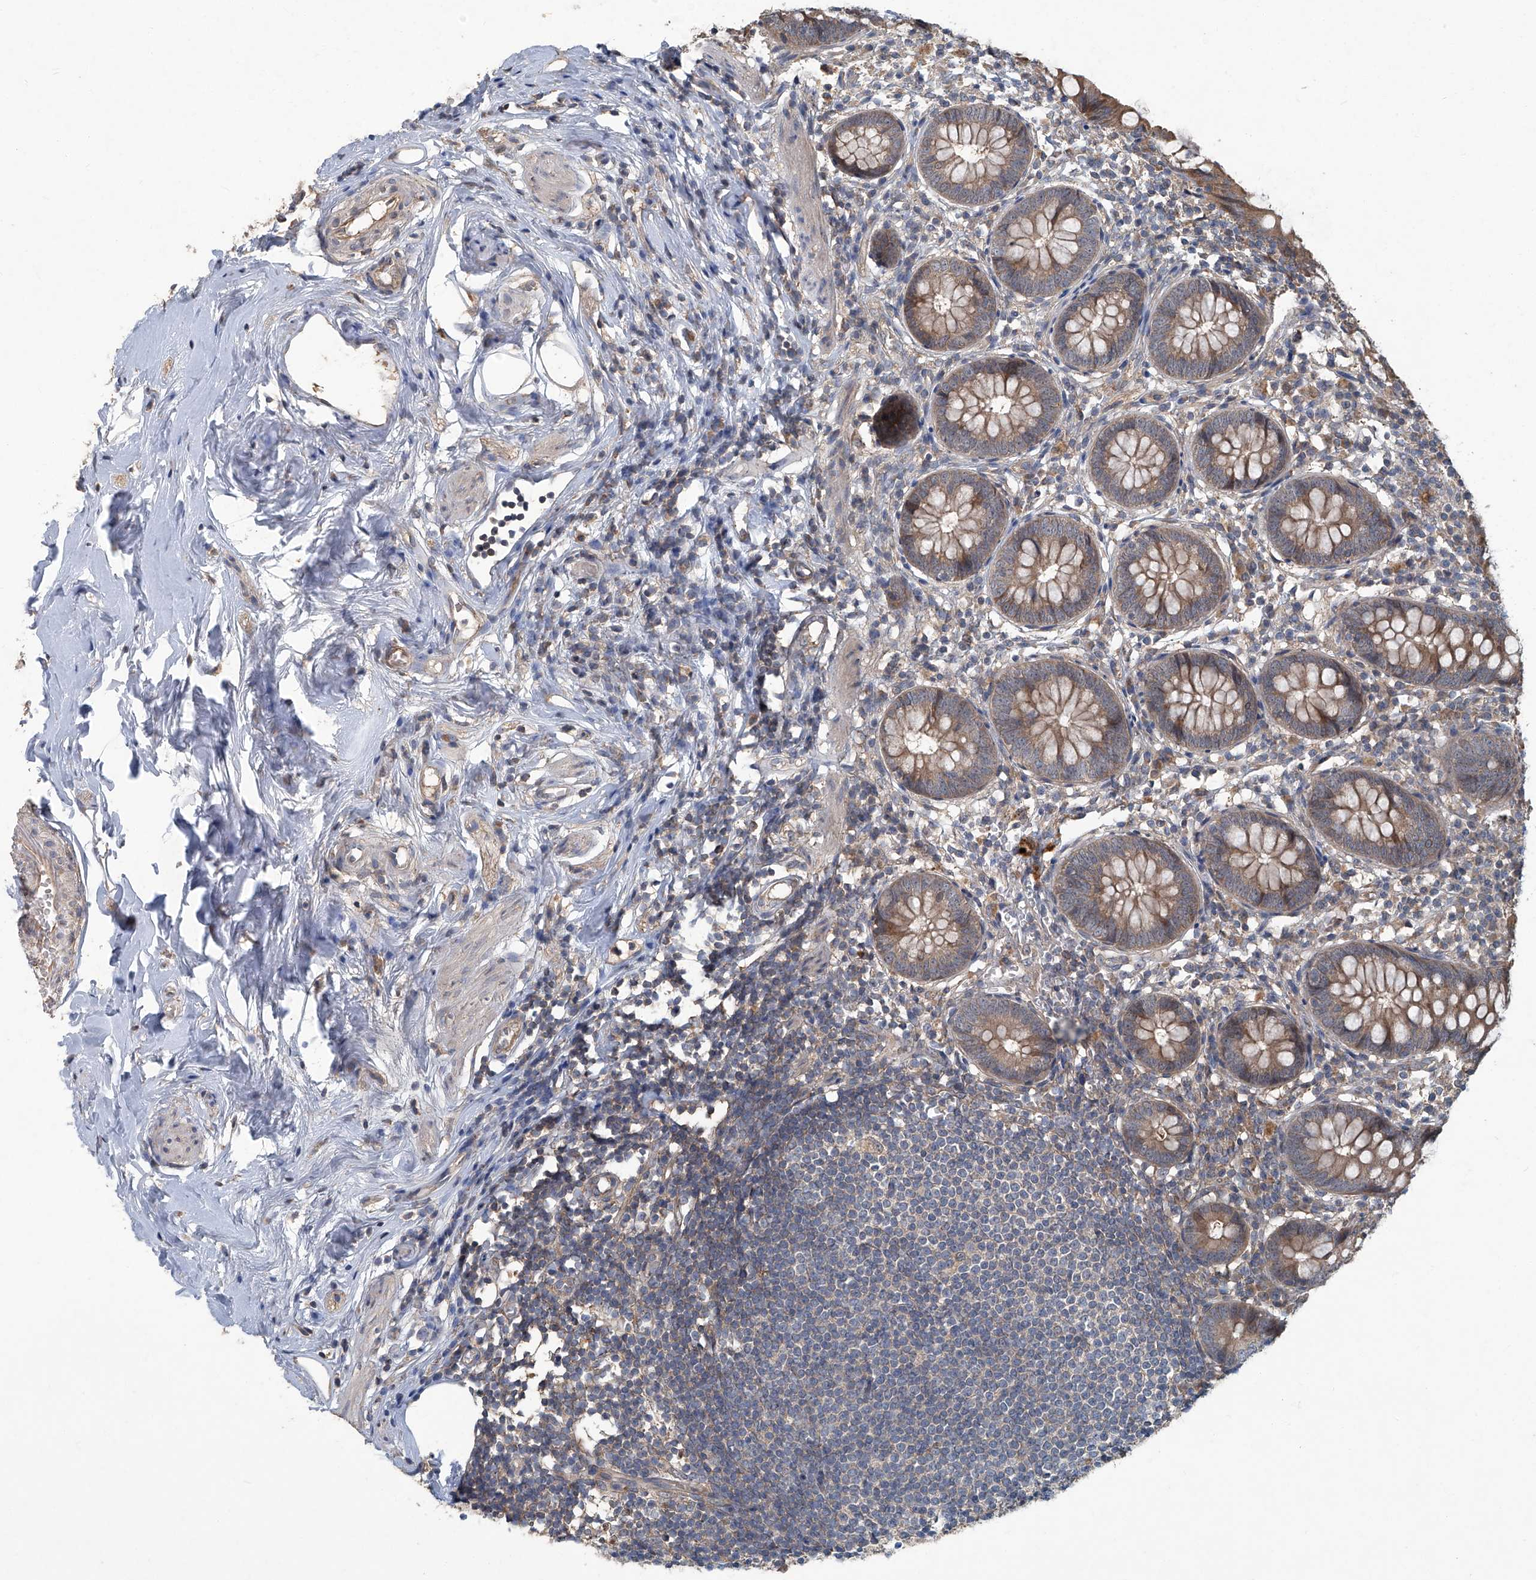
{"staining": {"intensity": "moderate", "quantity": ">75%", "location": "cytoplasmic/membranous"}, "tissue": "appendix", "cell_type": "Glandular cells", "image_type": "normal", "snomed": [{"axis": "morphology", "description": "Normal tissue, NOS"}, {"axis": "topography", "description": "Appendix"}], "caption": "A micrograph of human appendix stained for a protein demonstrates moderate cytoplasmic/membranous brown staining in glandular cells. The protein of interest is stained brown, and the nuclei are stained in blue (DAB IHC with brightfield microscopy, high magnification).", "gene": "ANKRD34A", "patient": {"sex": "female", "age": 62}}